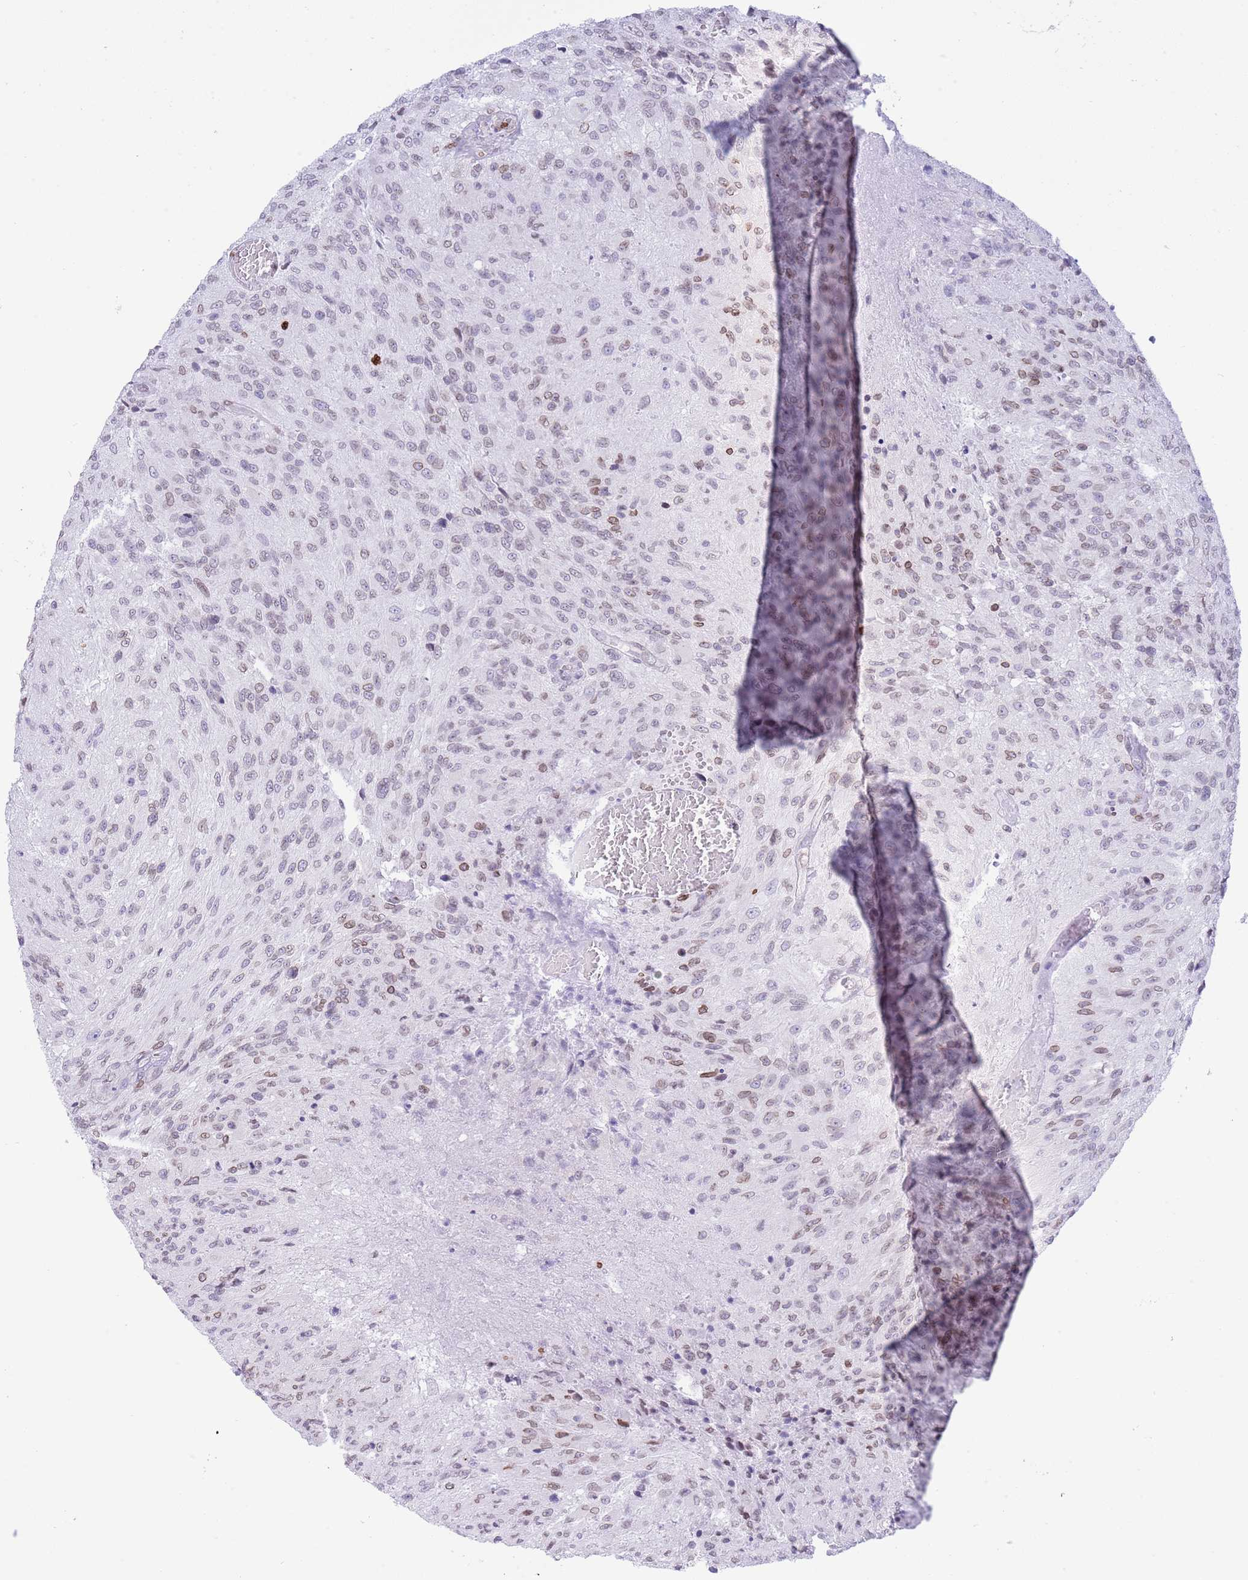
{"staining": {"intensity": "moderate", "quantity": "<25%", "location": "cytoplasmic/membranous,nuclear"}, "tissue": "glioma", "cell_type": "Tumor cells", "image_type": "cancer", "snomed": [{"axis": "morphology", "description": "Normal tissue, NOS"}, {"axis": "morphology", "description": "Glioma, malignant, High grade"}, {"axis": "topography", "description": "Cerebral cortex"}], "caption": "A histopathology image showing moderate cytoplasmic/membranous and nuclear staining in approximately <25% of tumor cells in glioma, as visualized by brown immunohistochemical staining.", "gene": "LBR", "patient": {"sex": "male", "age": 56}}